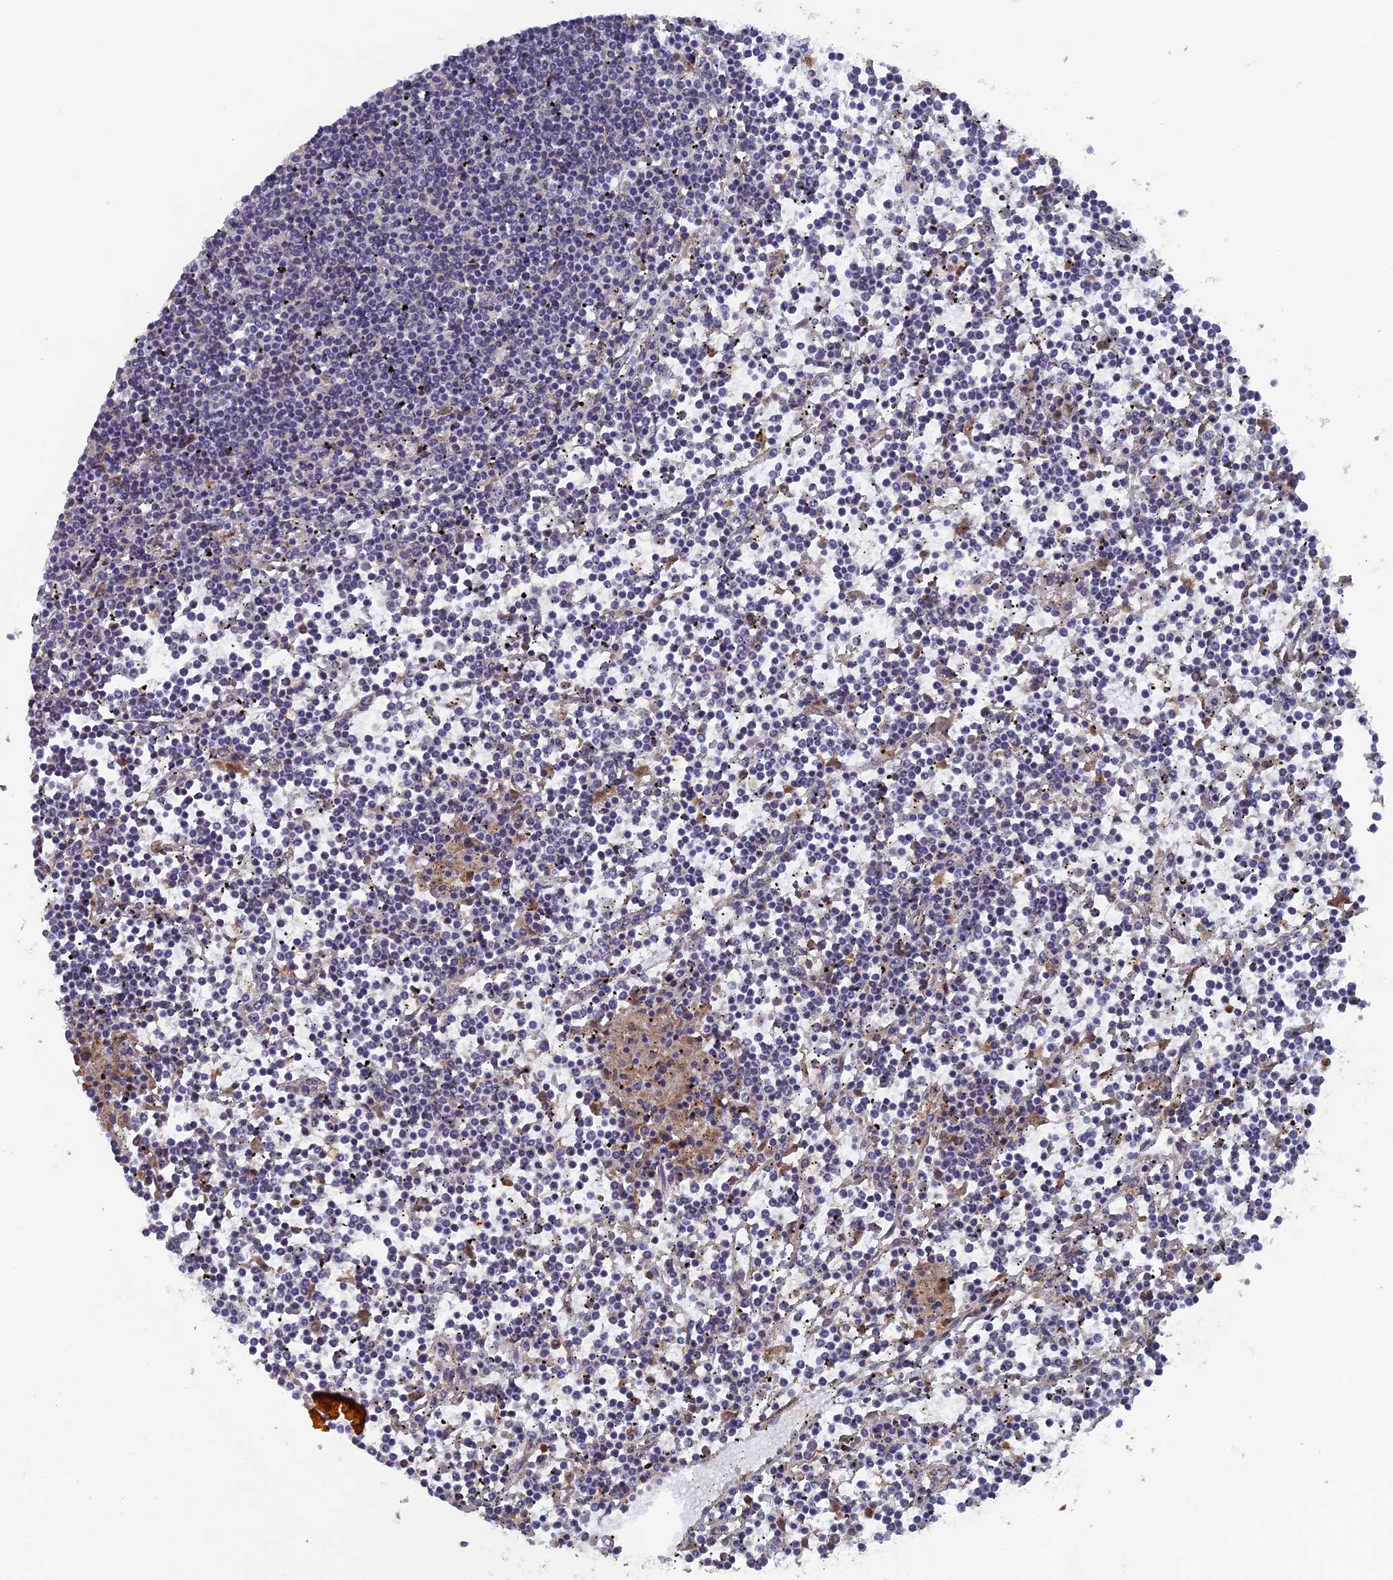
{"staining": {"intensity": "negative", "quantity": "none", "location": "none"}, "tissue": "lymphoma", "cell_type": "Tumor cells", "image_type": "cancer", "snomed": [{"axis": "morphology", "description": "Malignant lymphoma, non-Hodgkin's type, Low grade"}, {"axis": "topography", "description": "Spleen"}], "caption": "IHC of human lymphoma demonstrates no staining in tumor cells.", "gene": "VPS37C", "patient": {"sex": "female", "age": 19}}